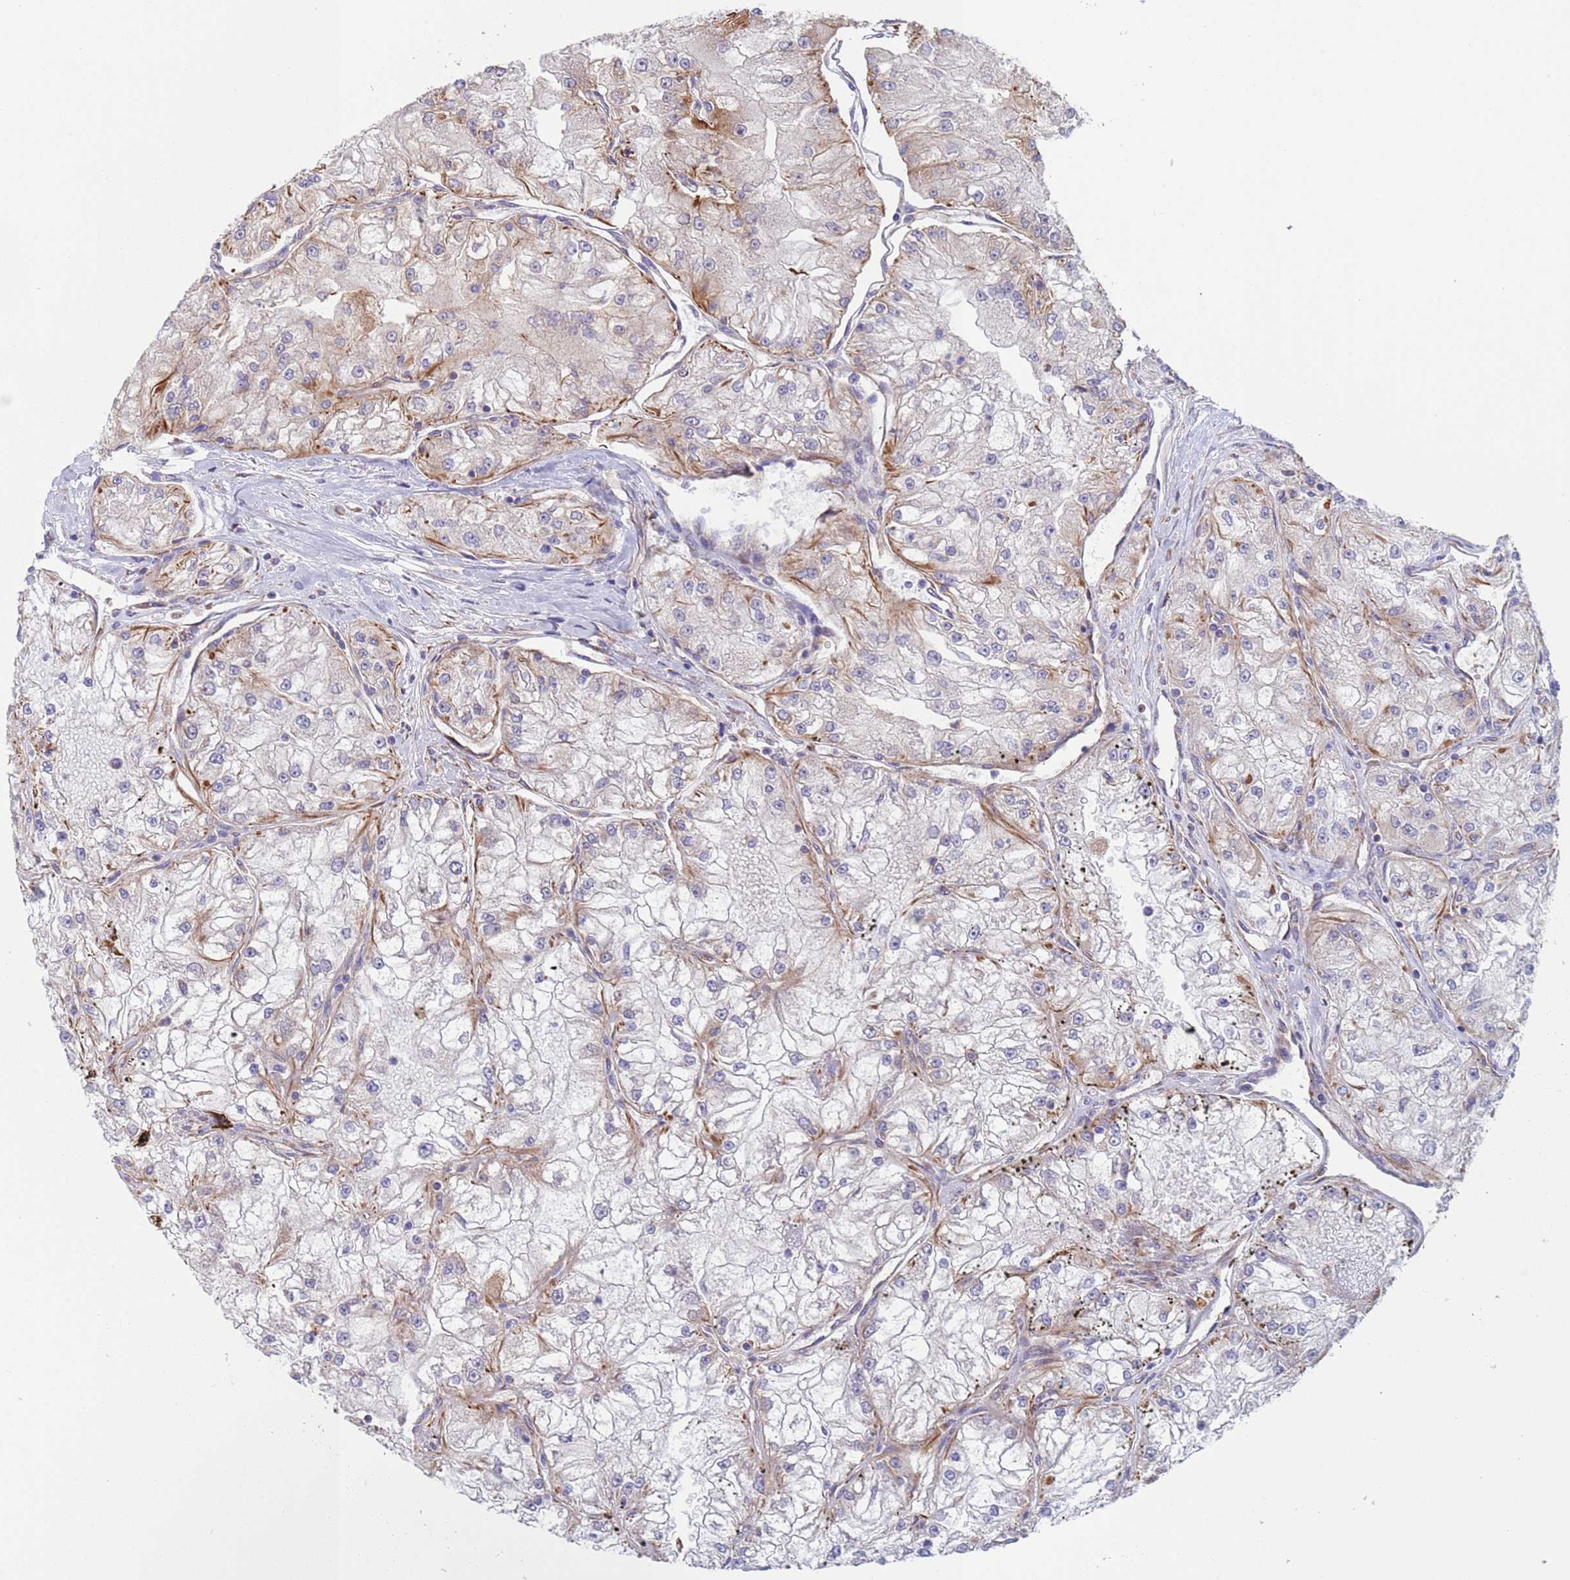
{"staining": {"intensity": "weak", "quantity": "<25%", "location": "cytoplasmic/membranous"}, "tissue": "renal cancer", "cell_type": "Tumor cells", "image_type": "cancer", "snomed": [{"axis": "morphology", "description": "Adenocarcinoma, NOS"}, {"axis": "topography", "description": "Kidney"}], "caption": "High power microscopy micrograph of an immunohistochemistry image of renal cancer (adenocarcinoma), revealing no significant staining in tumor cells.", "gene": "NUDT12", "patient": {"sex": "female", "age": 72}}